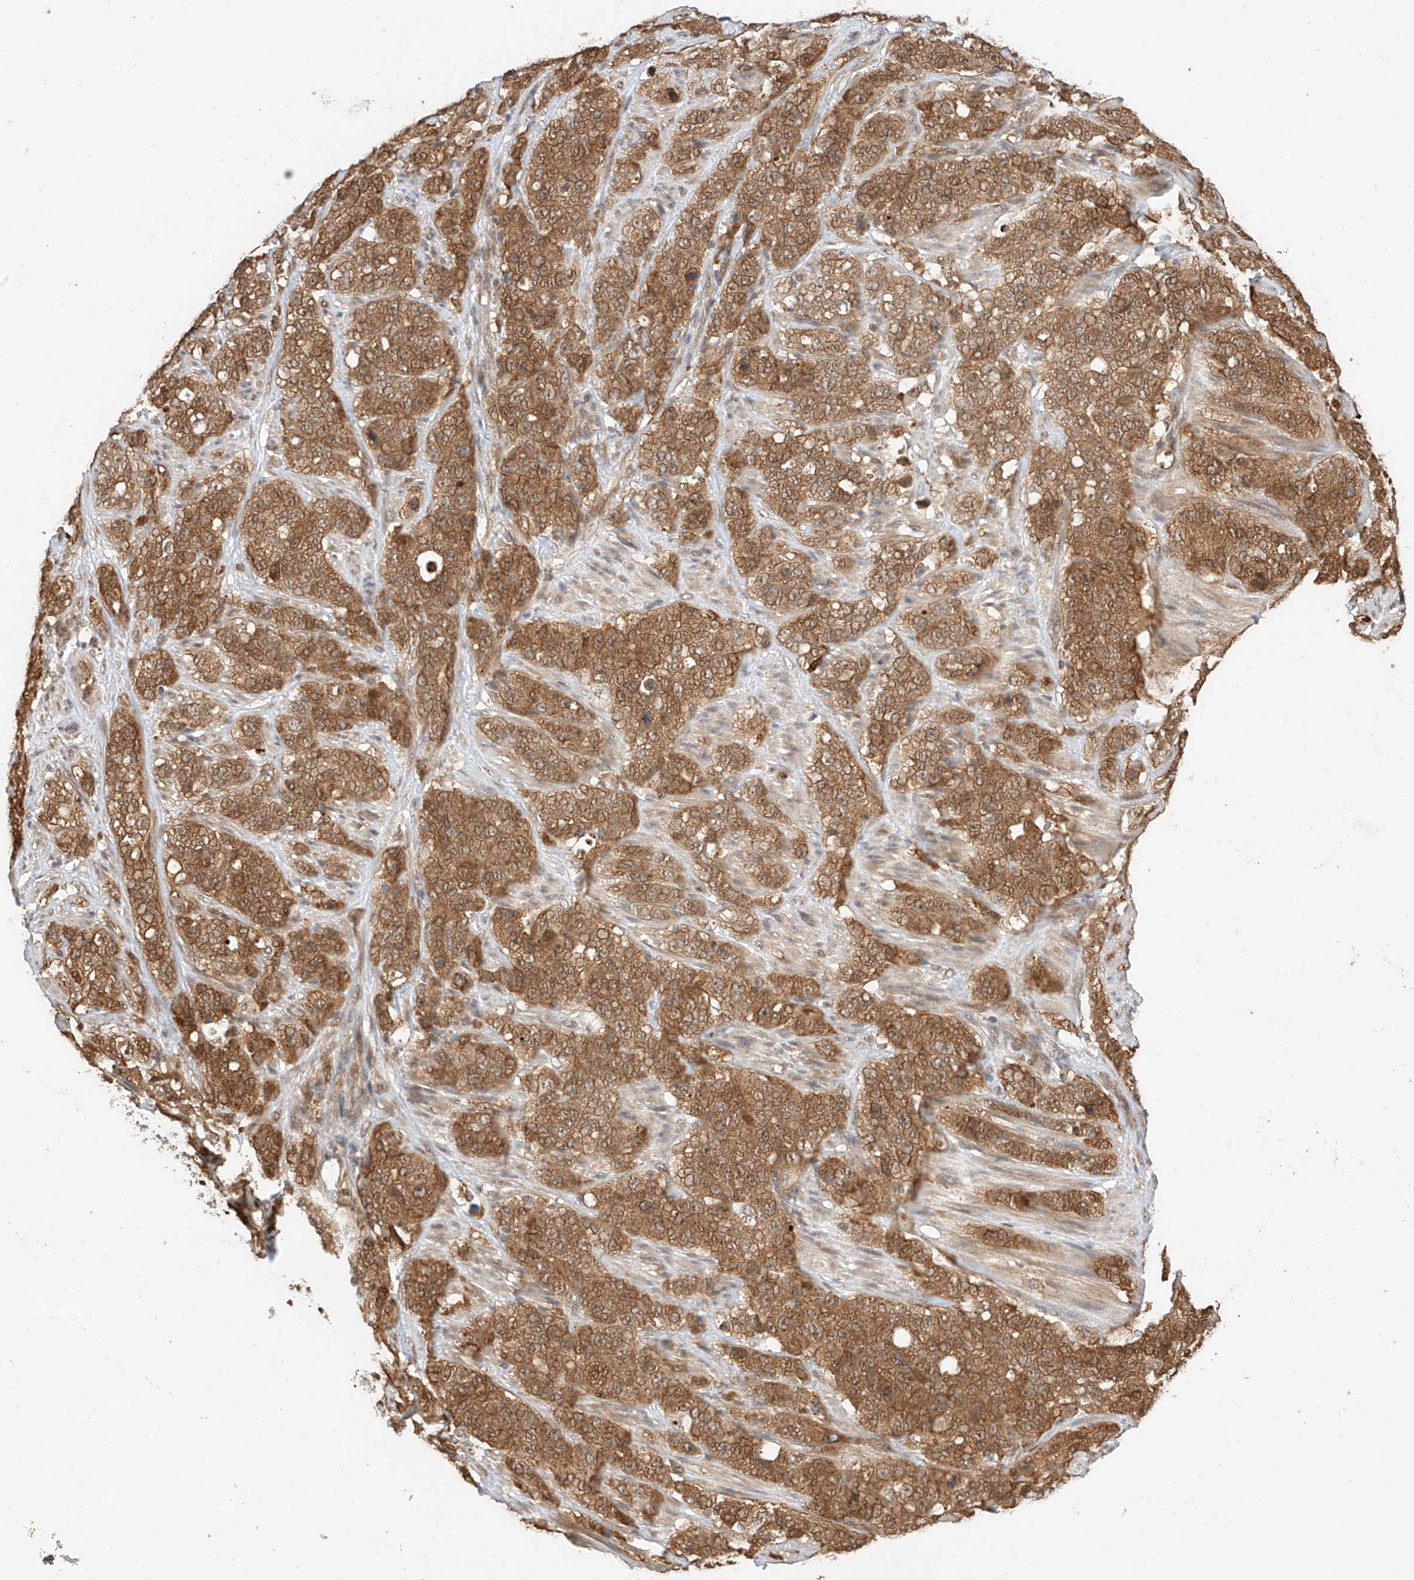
{"staining": {"intensity": "moderate", "quantity": ">75%", "location": "cytoplasmic/membranous,nuclear"}, "tissue": "stomach cancer", "cell_type": "Tumor cells", "image_type": "cancer", "snomed": [{"axis": "morphology", "description": "Adenocarcinoma, NOS"}, {"axis": "topography", "description": "Stomach"}], "caption": "Adenocarcinoma (stomach) tissue reveals moderate cytoplasmic/membranous and nuclear staining in about >75% of tumor cells, visualized by immunohistochemistry. (DAB (3,3'-diaminobenzidine) IHC with brightfield microscopy, high magnification).", "gene": "EIF4H", "patient": {"sex": "male", "age": 48}}